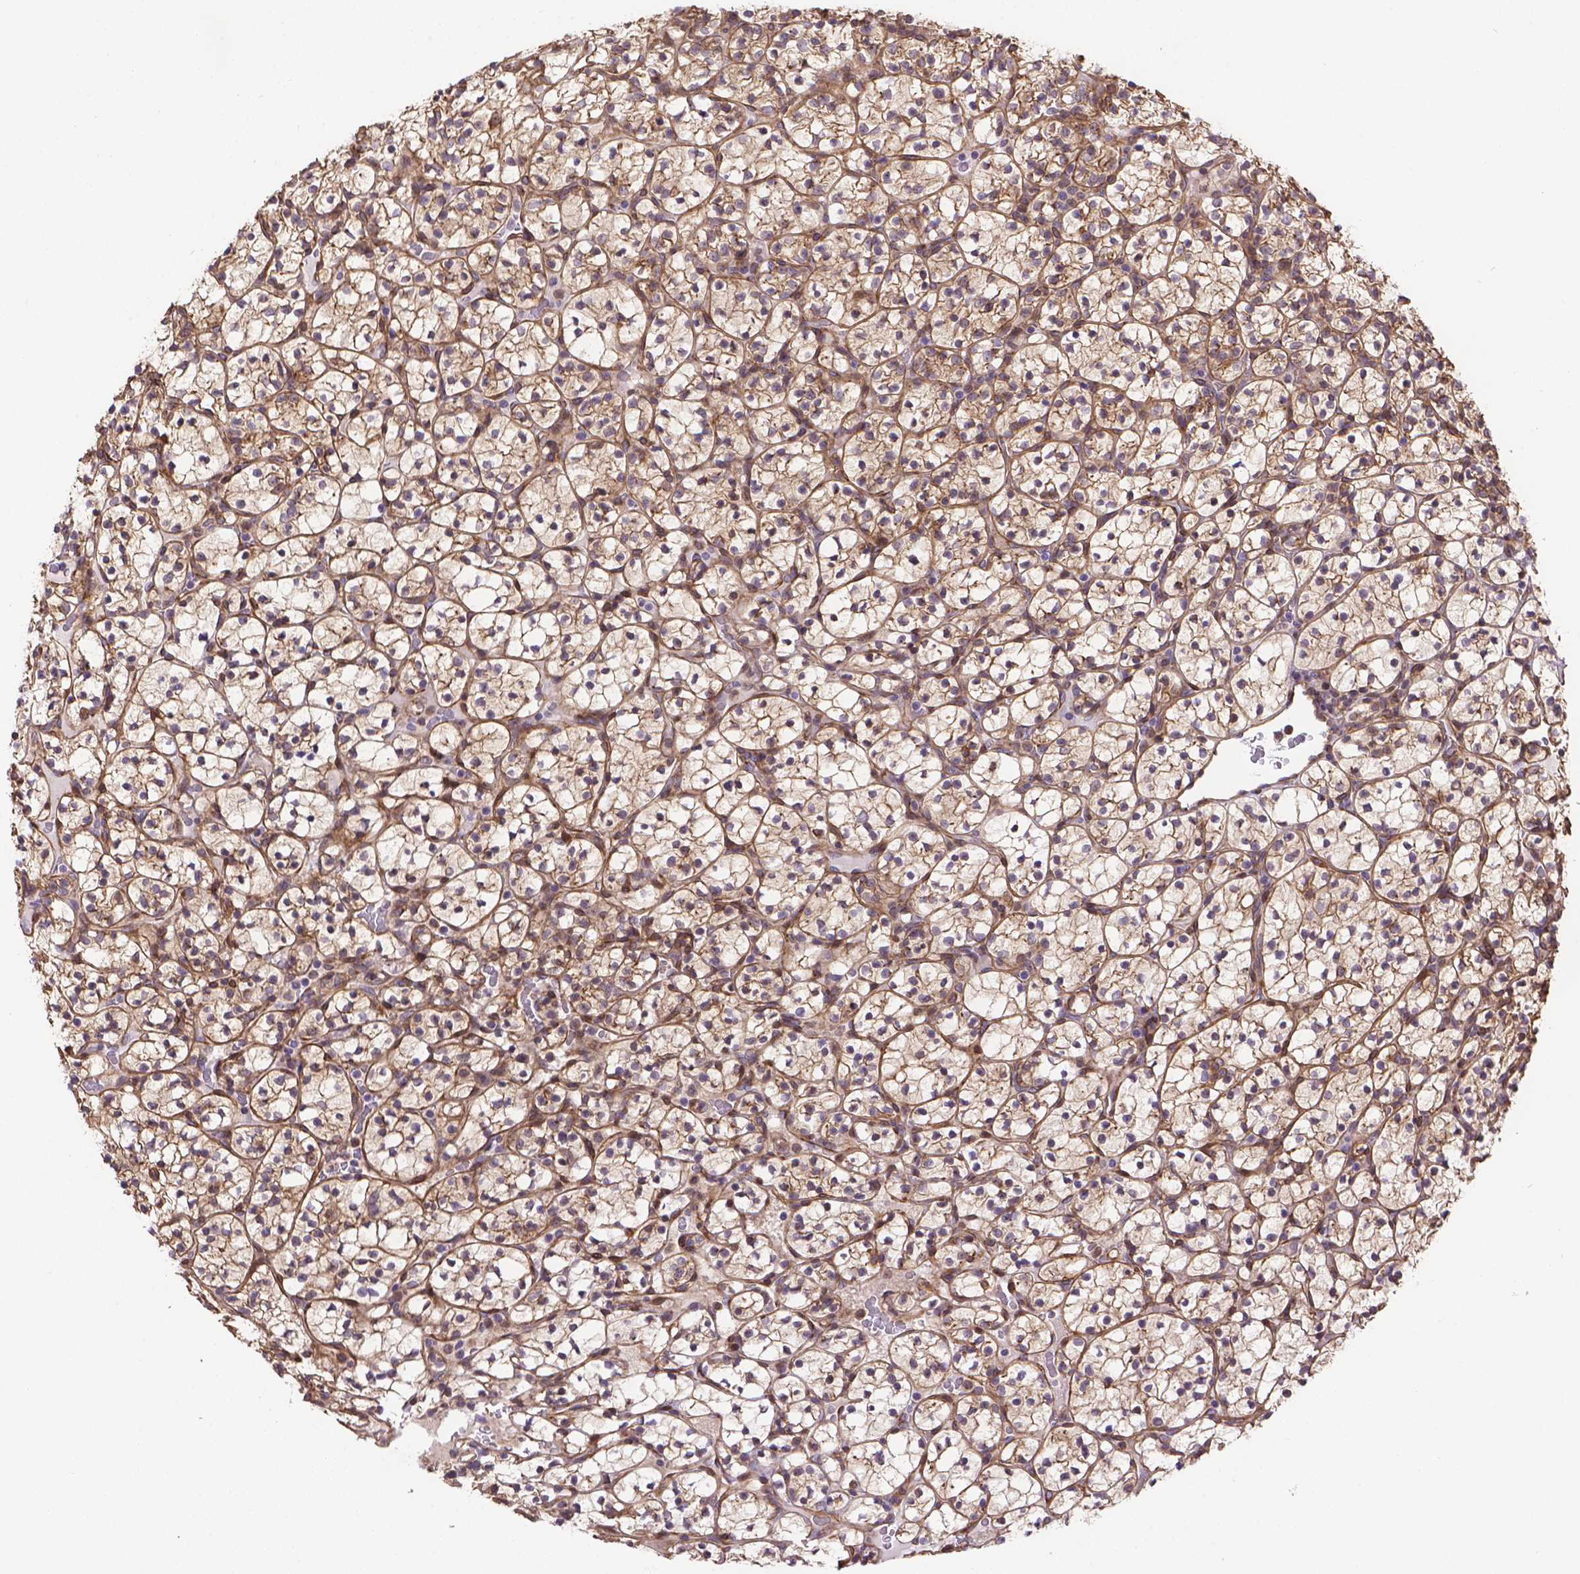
{"staining": {"intensity": "weak", "quantity": ">75%", "location": "cytoplasmic/membranous"}, "tissue": "renal cancer", "cell_type": "Tumor cells", "image_type": "cancer", "snomed": [{"axis": "morphology", "description": "Adenocarcinoma, NOS"}, {"axis": "topography", "description": "Kidney"}], "caption": "Adenocarcinoma (renal) stained with IHC exhibits weak cytoplasmic/membranous staining in approximately >75% of tumor cells.", "gene": "YAP1", "patient": {"sex": "female", "age": 89}}